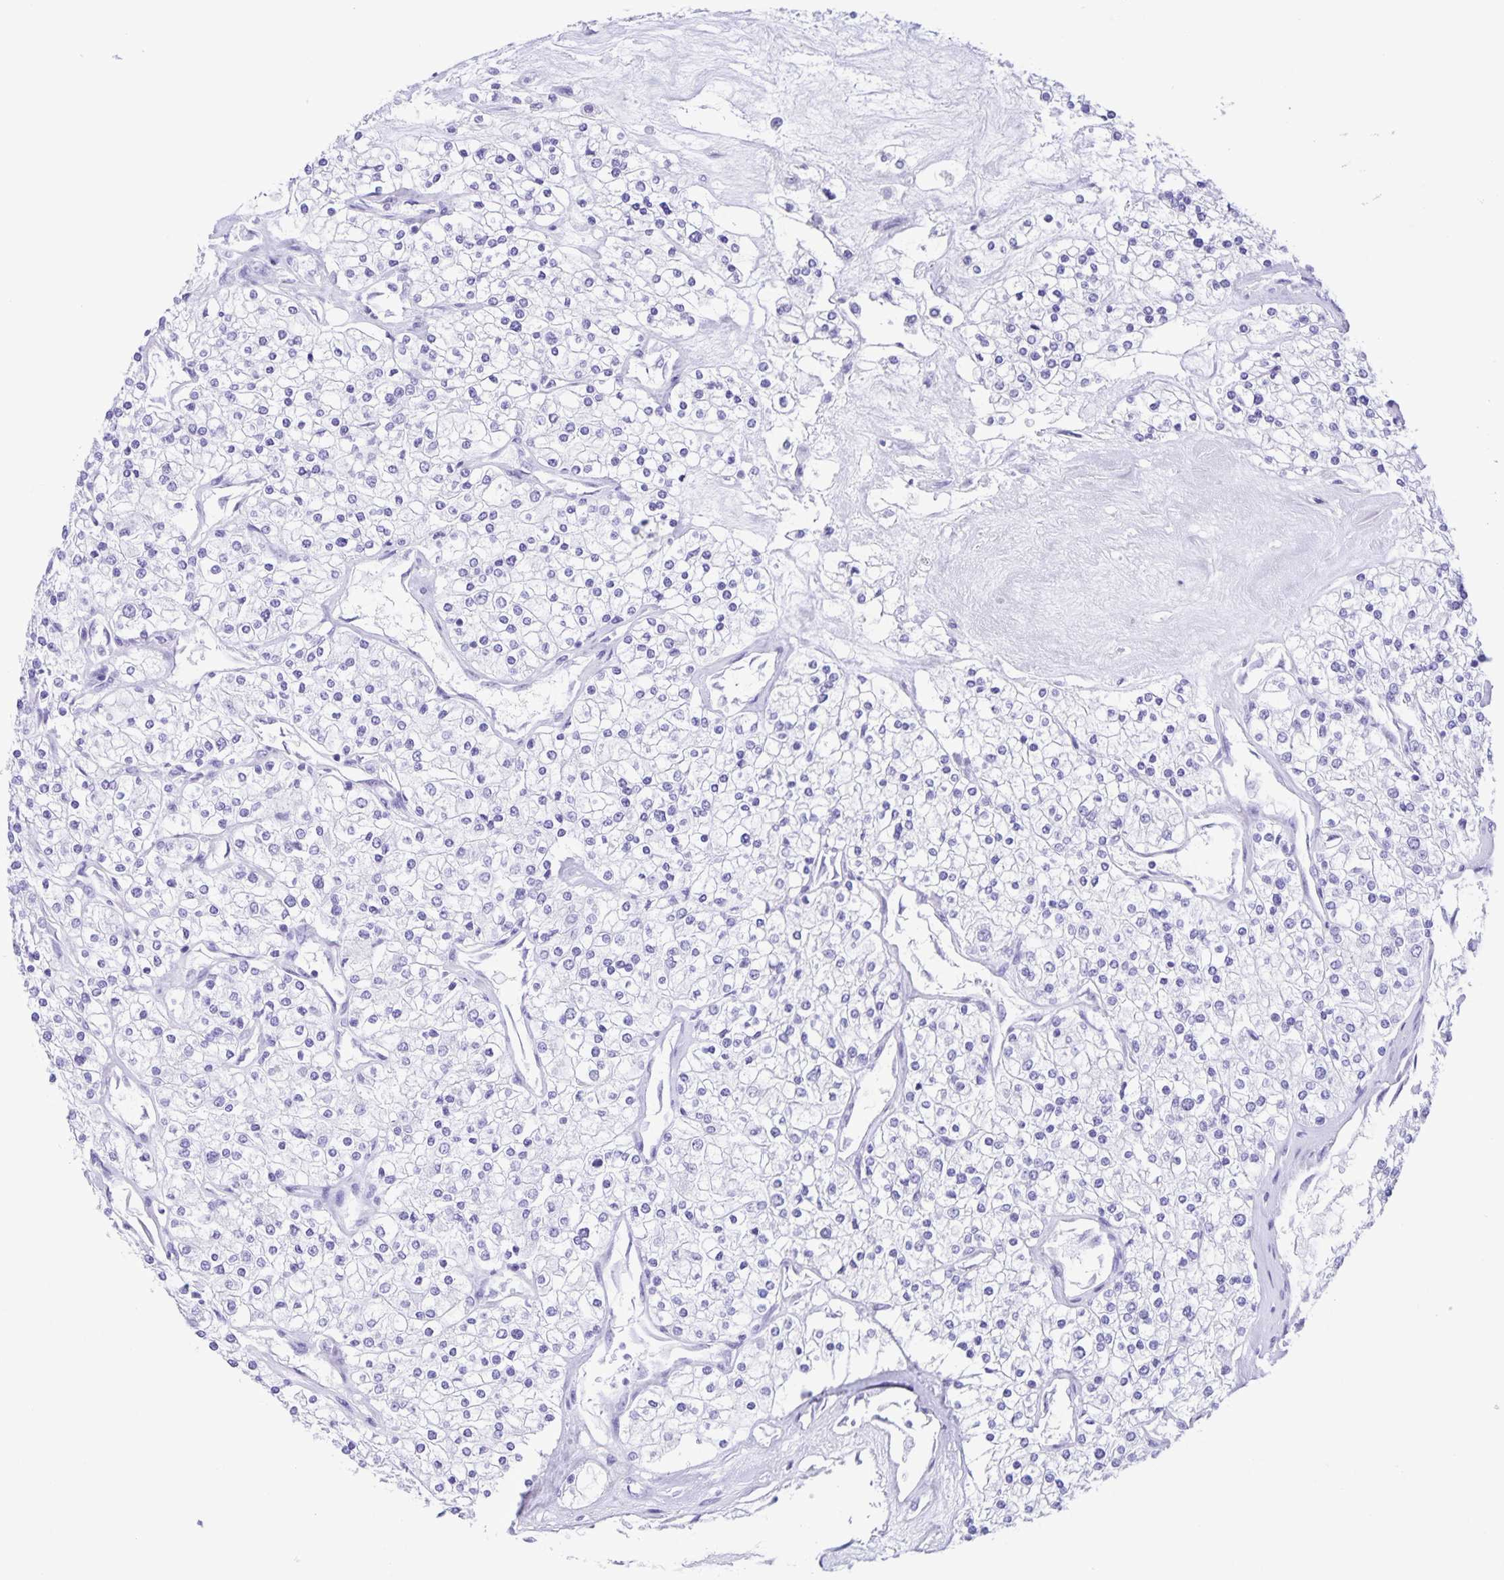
{"staining": {"intensity": "negative", "quantity": "none", "location": "none"}, "tissue": "renal cancer", "cell_type": "Tumor cells", "image_type": "cancer", "snomed": [{"axis": "morphology", "description": "Adenocarcinoma, NOS"}, {"axis": "topography", "description": "Kidney"}], "caption": "IHC of human adenocarcinoma (renal) exhibits no positivity in tumor cells.", "gene": "CAPSL", "patient": {"sex": "male", "age": 80}}